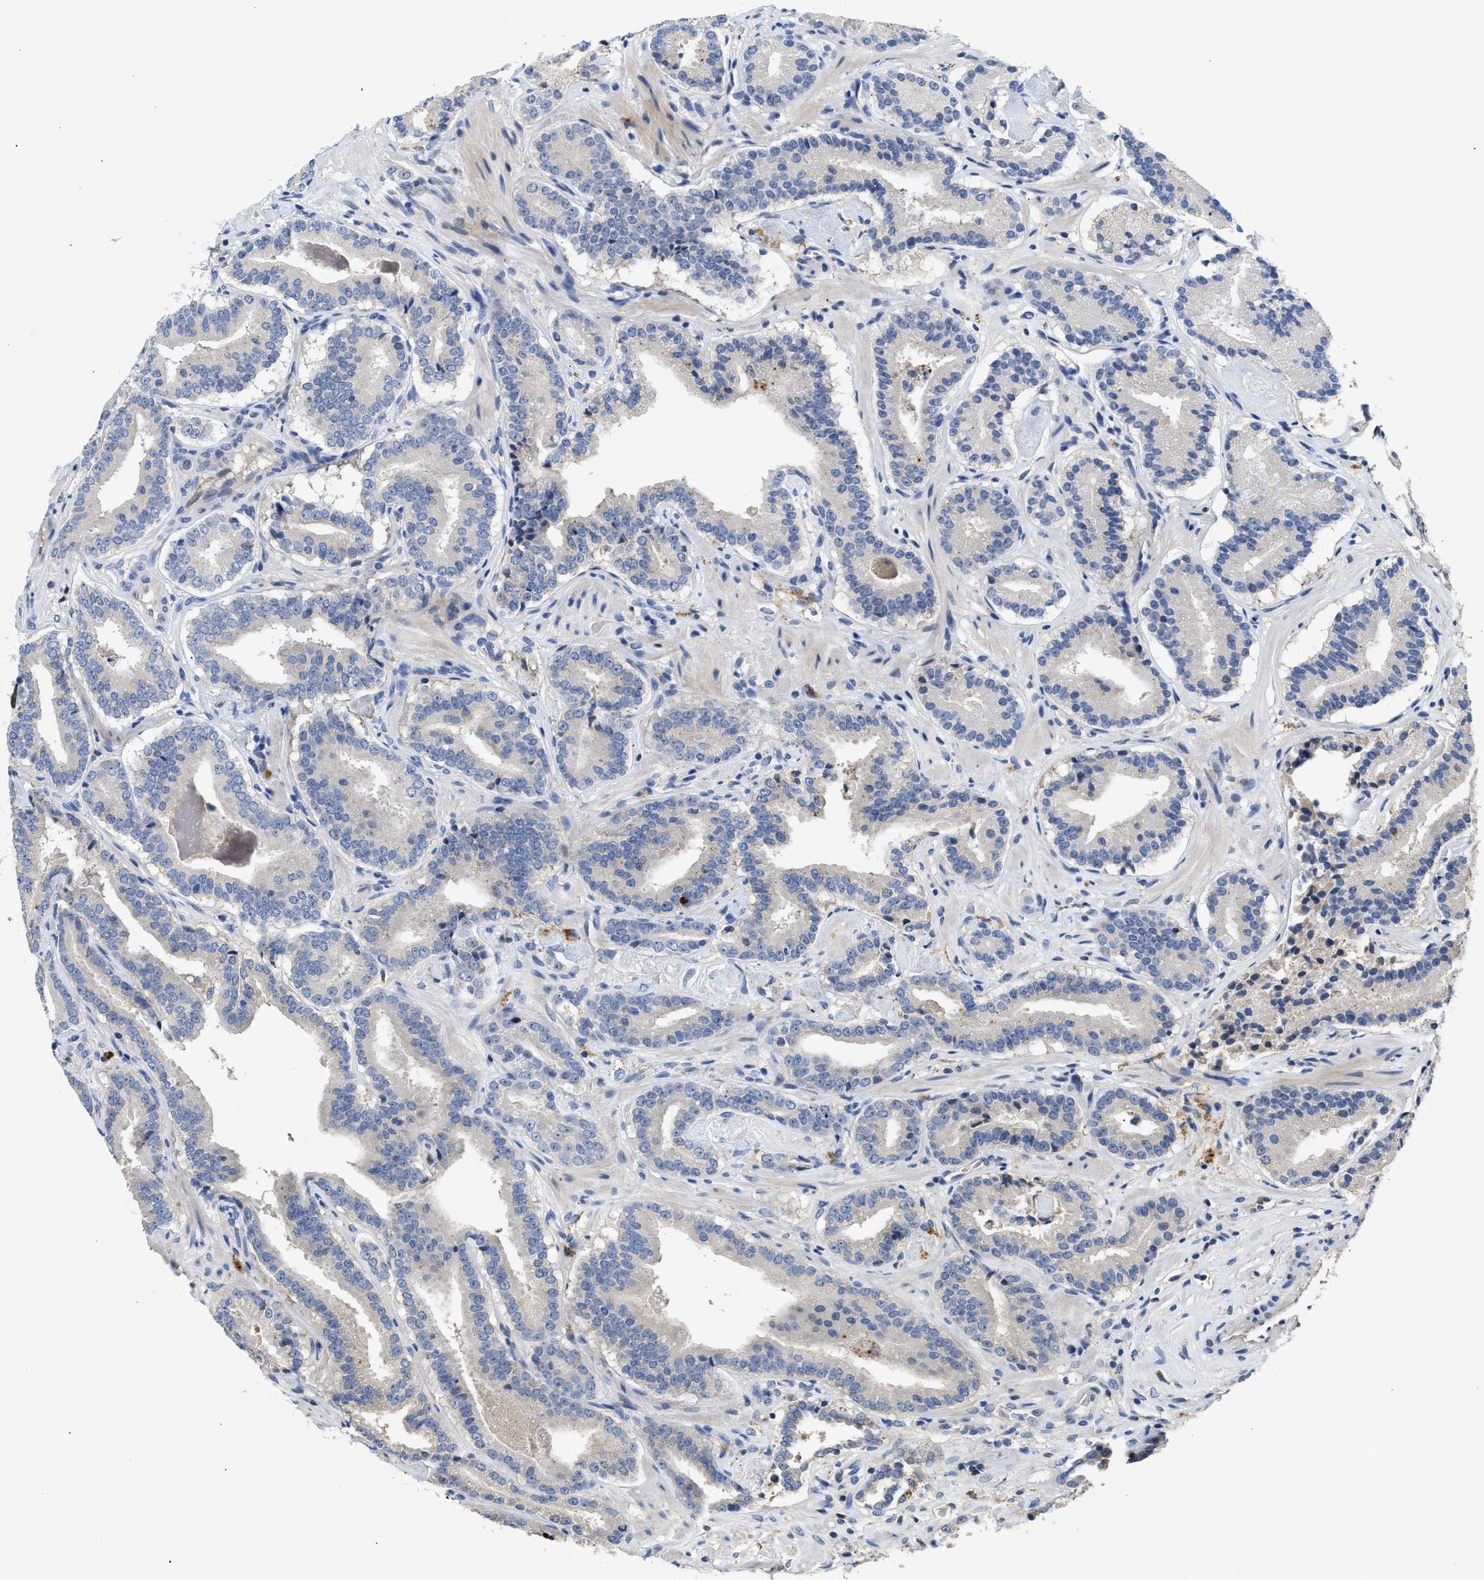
{"staining": {"intensity": "negative", "quantity": "none", "location": "none"}, "tissue": "prostate cancer", "cell_type": "Tumor cells", "image_type": "cancer", "snomed": [{"axis": "morphology", "description": "Adenocarcinoma, Low grade"}, {"axis": "topography", "description": "Prostate"}], "caption": "IHC histopathology image of prostate cancer (low-grade adenocarcinoma) stained for a protein (brown), which shows no expression in tumor cells. The staining was performed using DAB to visualize the protein expression in brown, while the nuclei were stained in blue with hematoxylin (Magnification: 20x).", "gene": "IL17RC", "patient": {"sex": "male", "age": 51}}